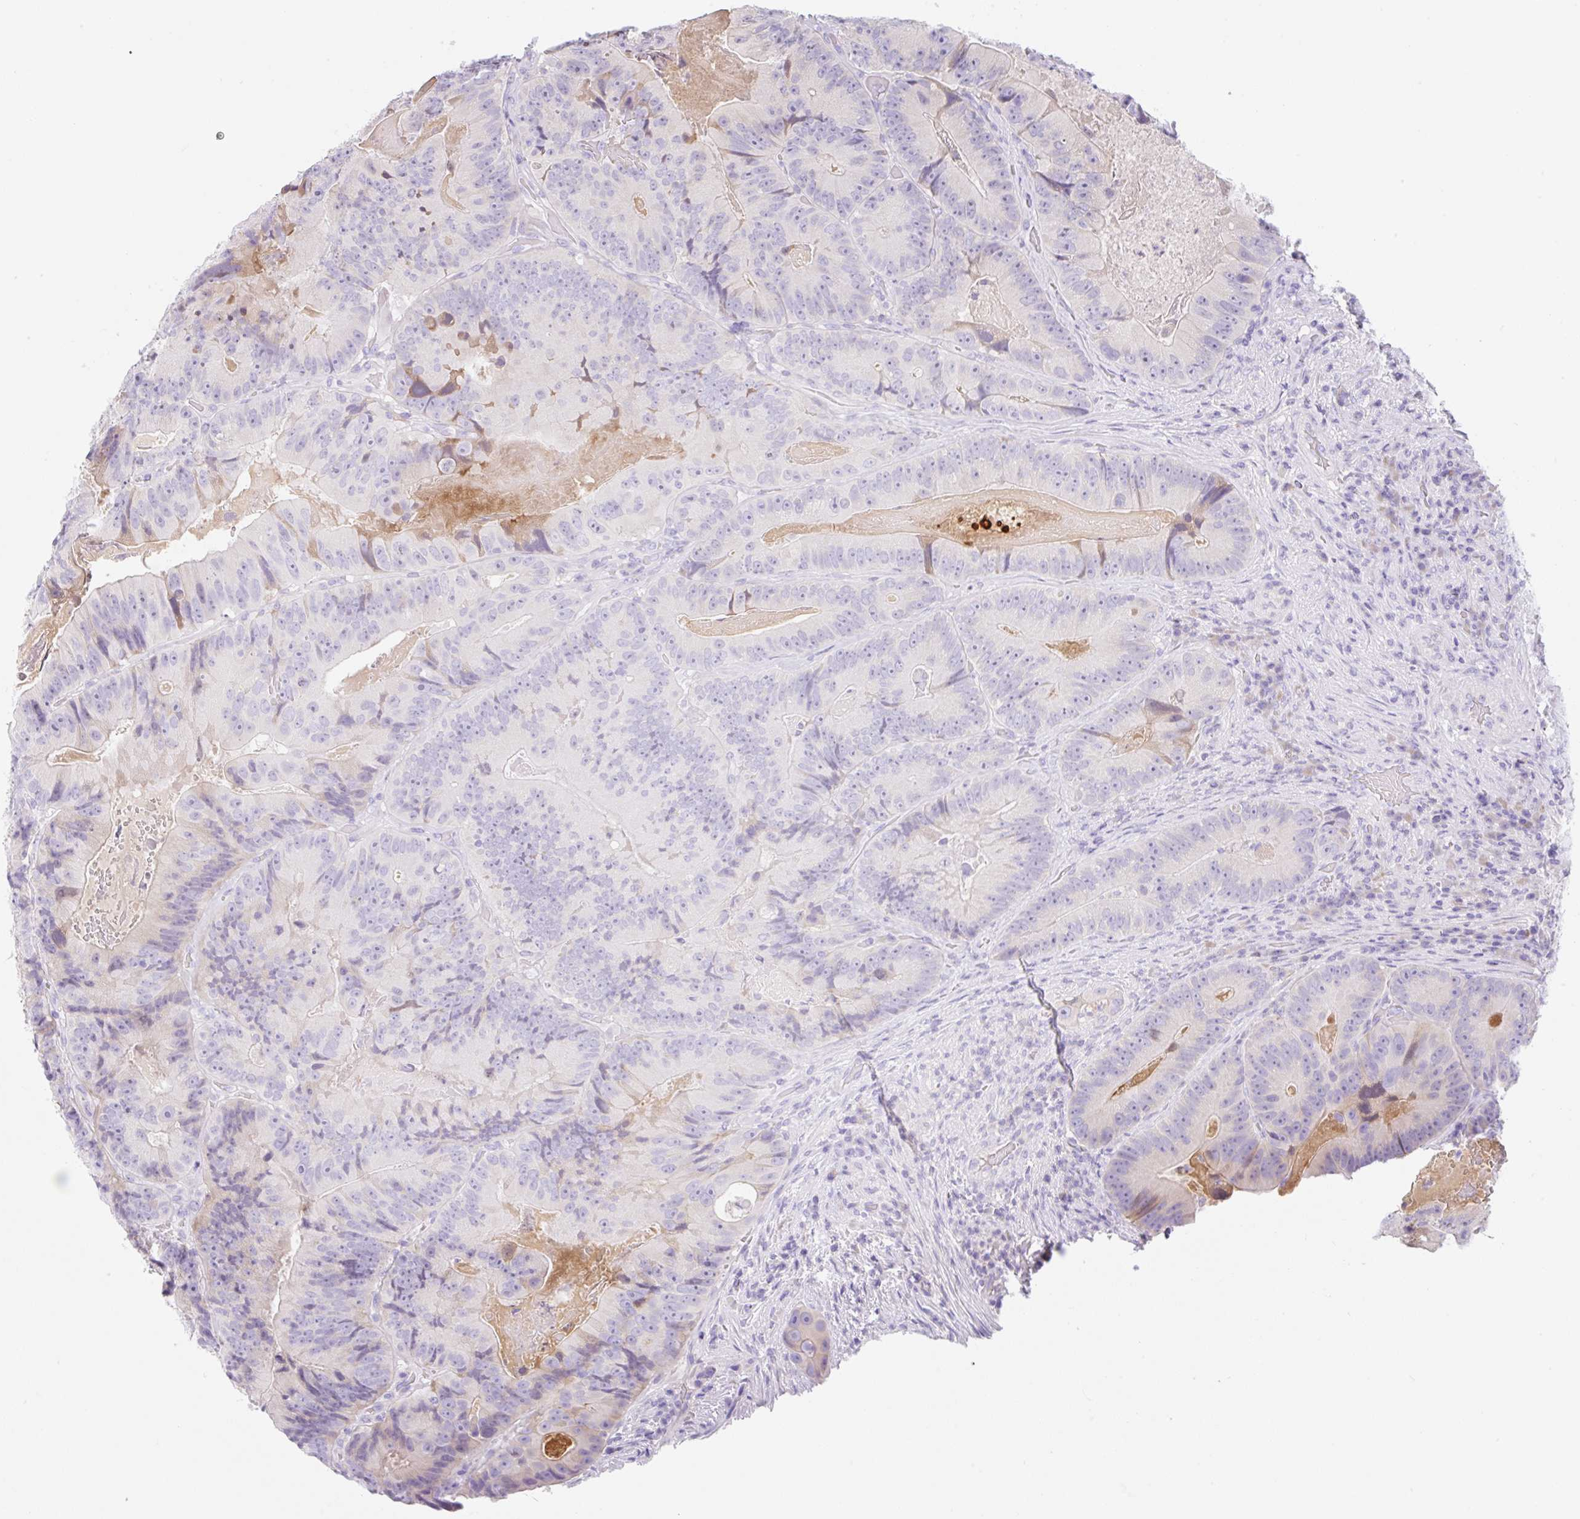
{"staining": {"intensity": "negative", "quantity": "none", "location": "none"}, "tissue": "colorectal cancer", "cell_type": "Tumor cells", "image_type": "cancer", "snomed": [{"axis": "morphology", "description": "Adenocarcinoma, NOS"}, {"axis": "topography", "description": "Colon"}], "caption": "This is a micrograph of immunohistochemistry staining of colorectal cancer, which shows no expression in tumor cells.", "gene": "KLK8", "patient": {"sex": "female", "age": 86}}